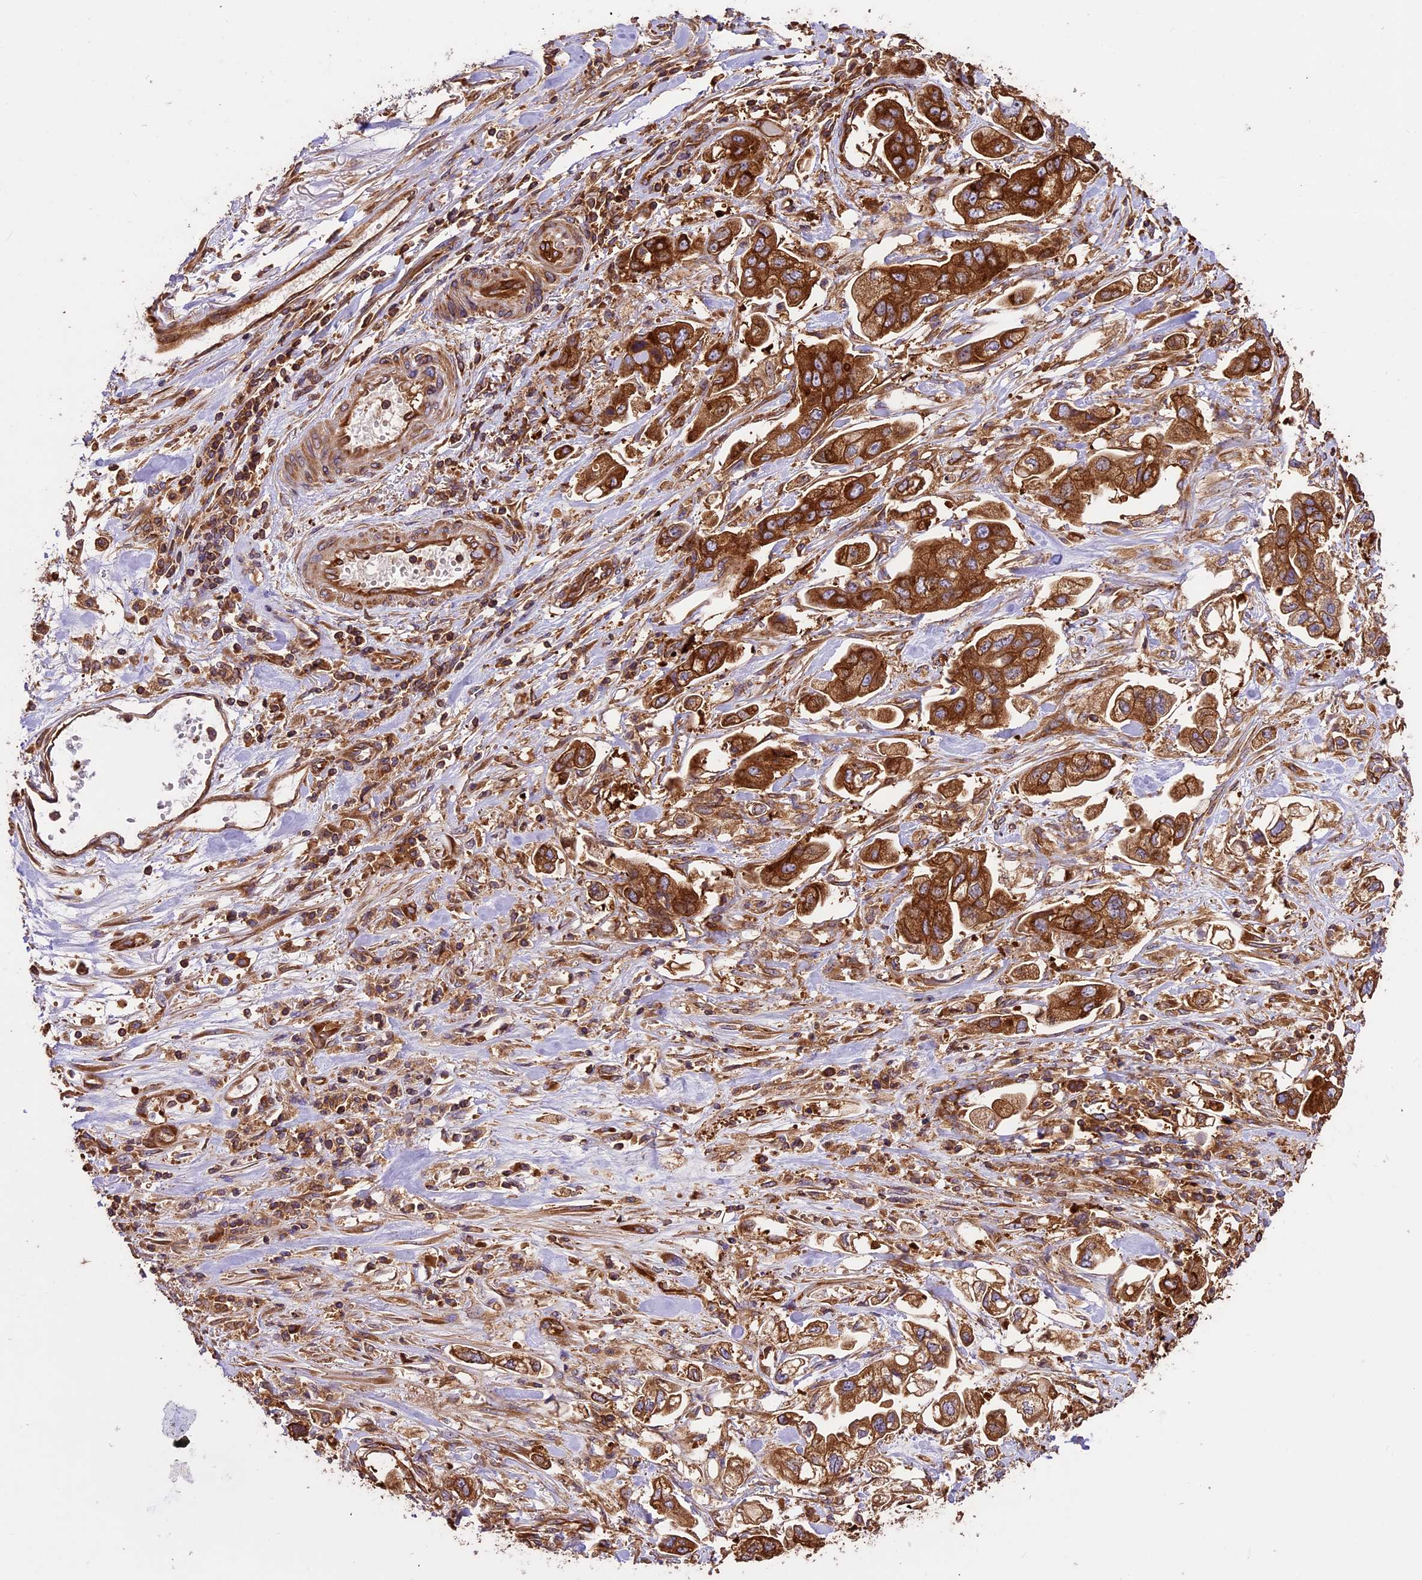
{"staining": {"intensity": "strong", "quantity": ">75%", "location": "cytoplasmic/membranous"}, "tissue": "stomach cancer", "cell_type": "Tumor cells", "image_type": "cancer", "snomed": [{"axis": "morphology", "description": "Adenocarcinoma, NOS"}, {"axis": "topography", "description": "Stomach"}], "caption": "Stomach adenocarcinoma tissue demonstrates strong cytoplasmic/membranous expression in approximately >75% of tumor cells, visualized by immunohistochemistry. (Brightfield microscopy of DAB IHC at high magnification).", "gene": "KARS1", "patient": {"sex": "male", "age": 62}}